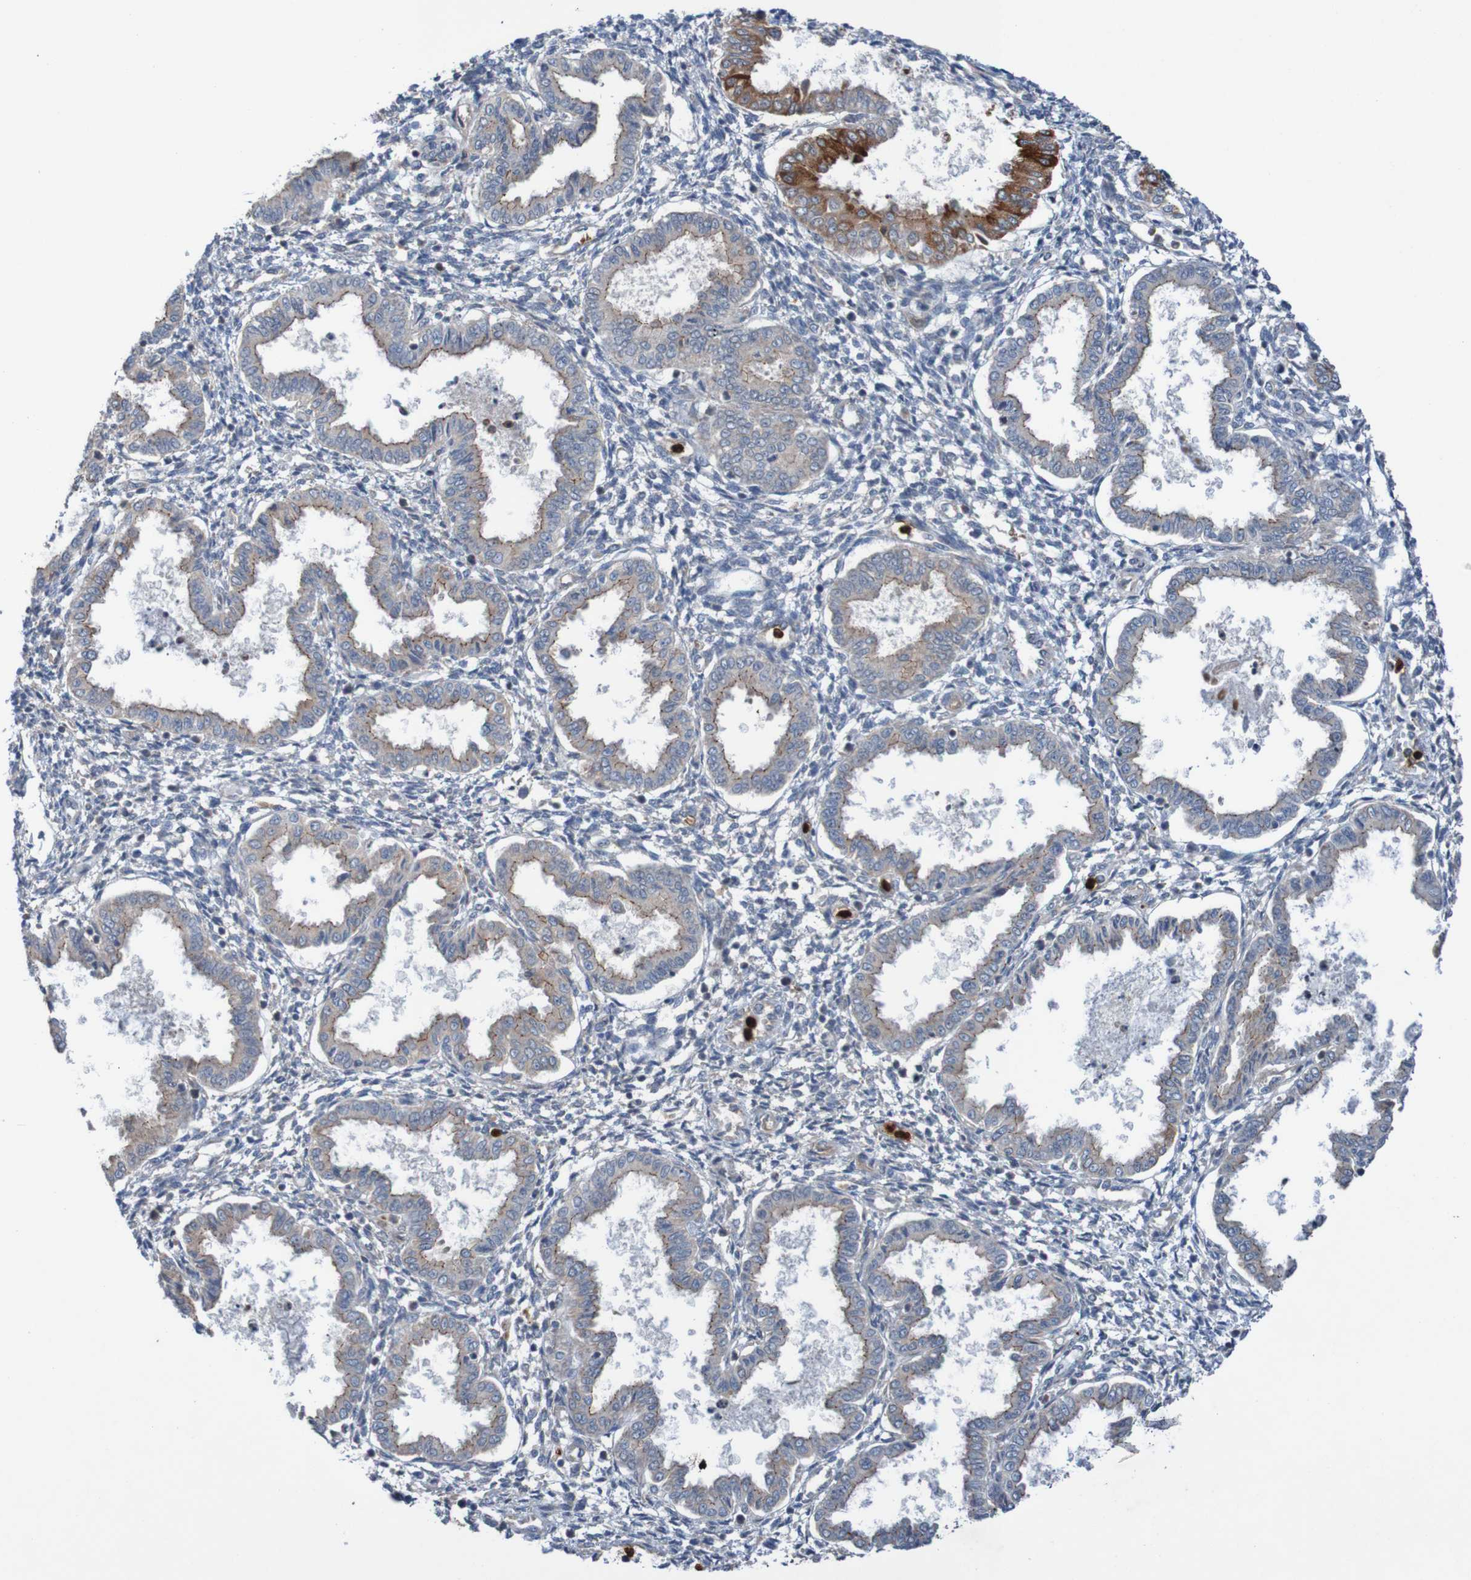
{"staining": {"intensity": "moderate", "quantity": "<25%", "location": "cytoplasmic/membranous"}, "tissue": "endometrium", "cell_type": "Cells in endometrial stroma", "image_type": "normal", "snomed": [{"axis": "morphology", "description": "Normal tissue, NOS"}, {"axis": "topography", "description": "Endometrium"}], "caption": "IHC image of unremarkable endometrium: endometrium stained using immunohistochemistry (IHC) exhibits low levels of moderate protein expression localized specifically in the cytoplasmic/membranous of cells in endometrial stroma, appearing as a cytoplasmic/membranous brown color.", "gene": "ST8SIA6", "patient": {"sex": "female", "age": 33}}